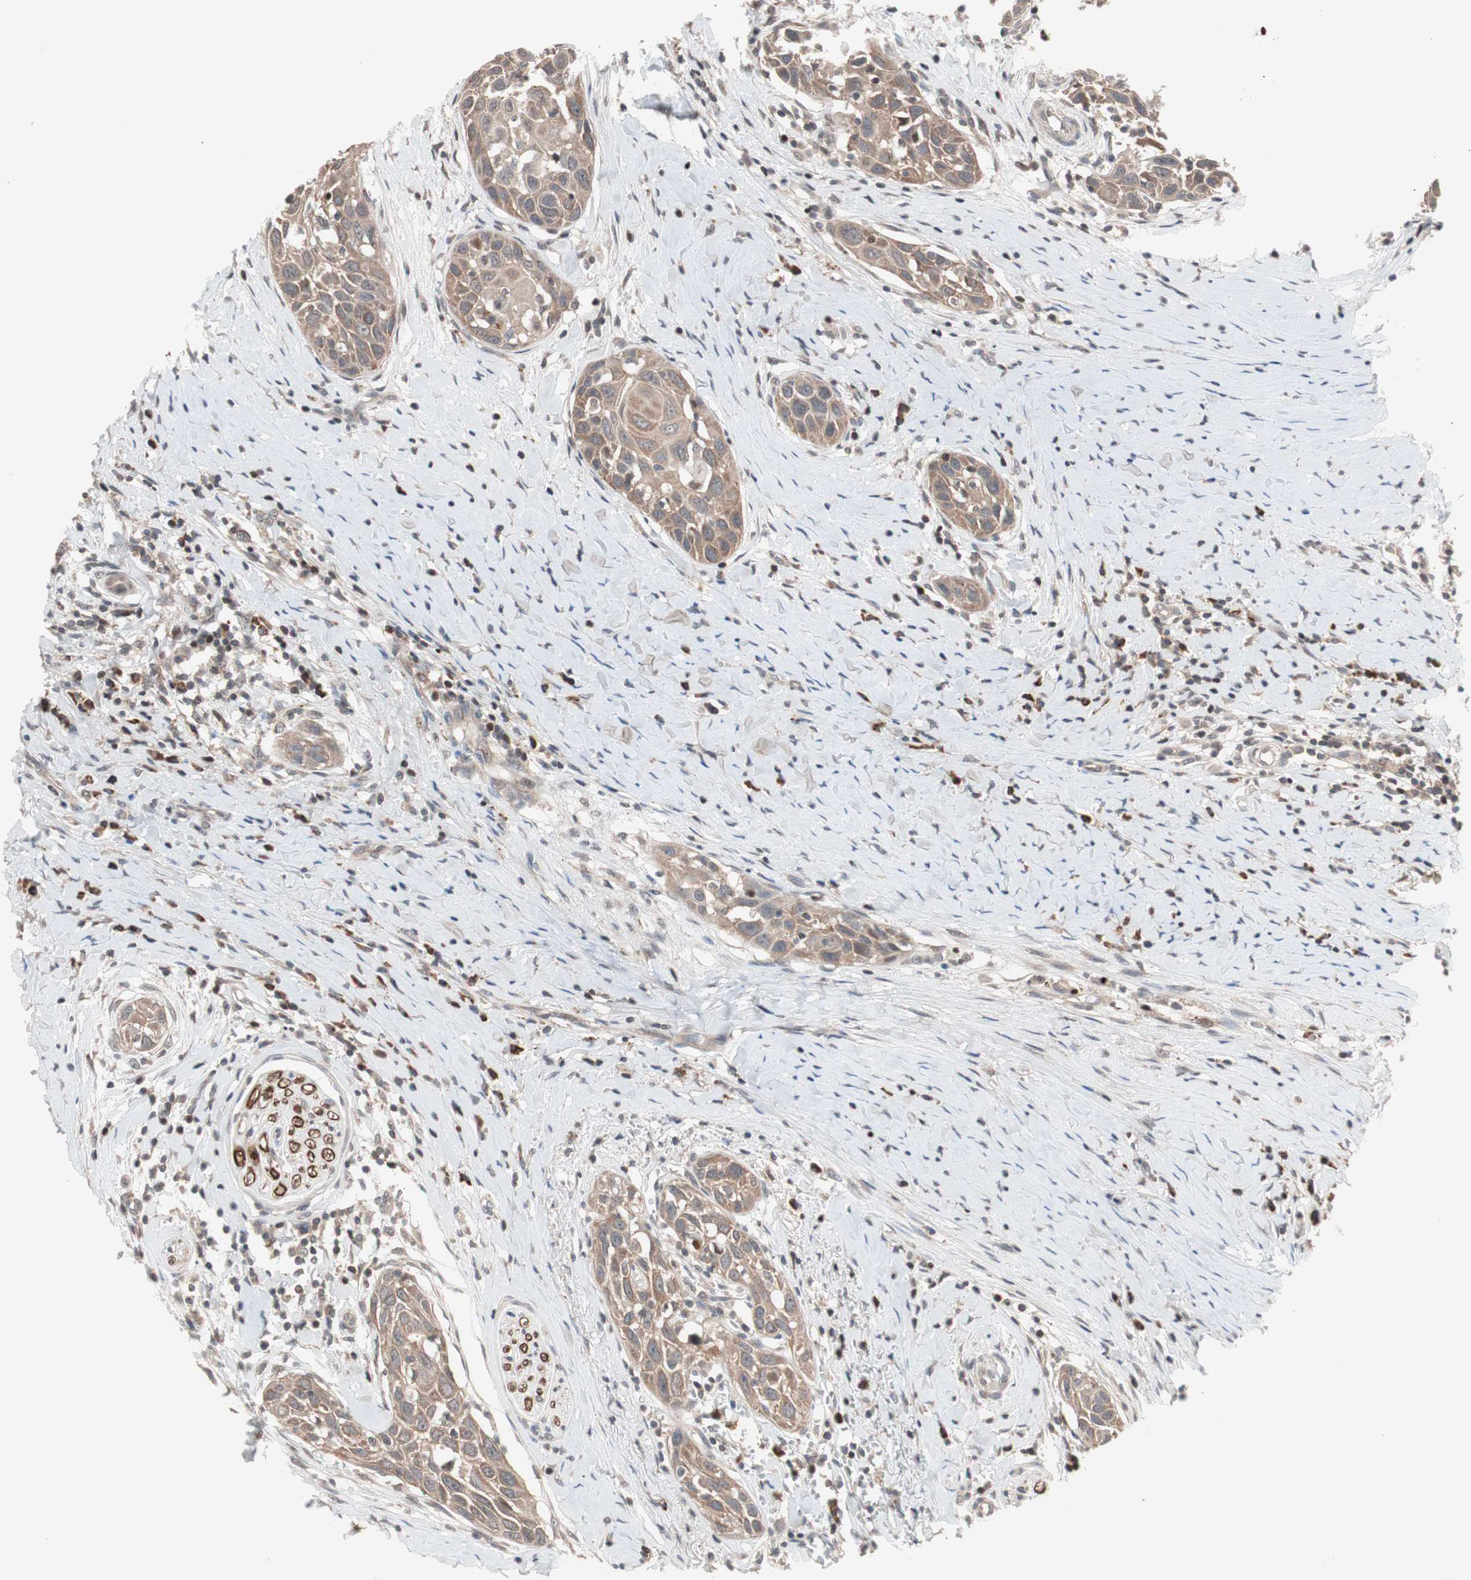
{"staining": {"intensity": "moderate", "quantity": ">75%", "location": "cytoplasmic/membranous"}, "tissue": "head and neck cancer", "cell_type": "Tumor cells", "image_type": "cancer", "snomed": [{"axis": "morphology", "description": "Normal tissue, NOS"}, {"axis": "morphology", "description": "Squamous cell carcinoma, NOS"}, {"axis": "topography", "description": "Oral tissue"}, {"axis": "topography", "description": "Head-Neck"}], "caption": "An immunohistochemistry micrograph of neoplastic tissue is shown. Protein staining in brown shows moderate cytoplasmic/membranous positivity in head and neck cancer (squamous cell carcinoma) within tumor cells.", "gene": "NF2", "patient": {"sex": "female", "age": 50}}